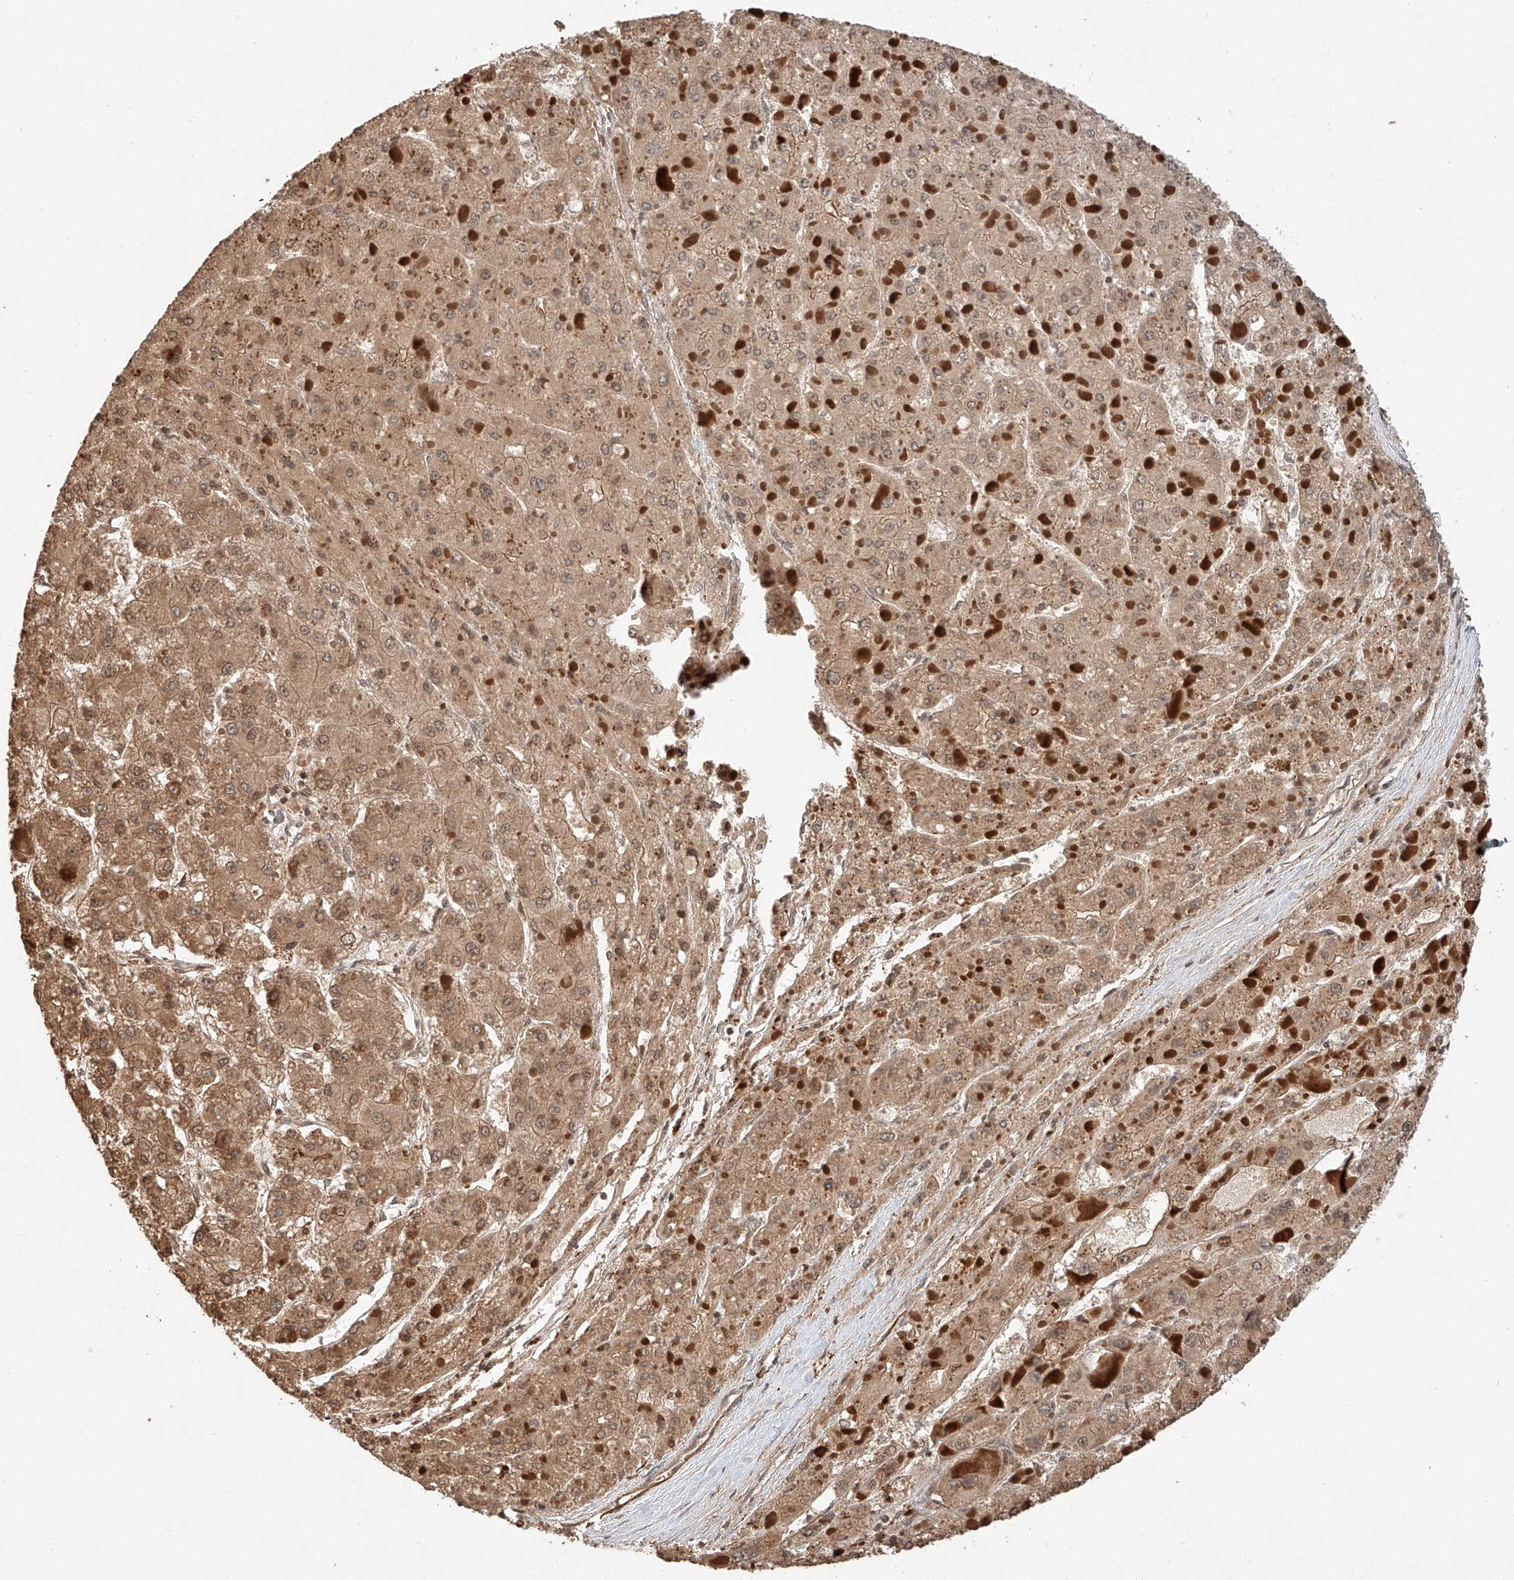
{"staining": {"intensity": "moderate", "quantity": ">75%", "location": "cytoplasmic/membranous"}, "tissue": "liver cancer", "cell_type": "Tumor cells", "image_type": "cancer", "snomed": [{"axis": "morphology", "description": "Carcinoma, Hepatocellular, NOS"}, {"axis": "topography", "description": "Liver"}], "caption": "An image of human hepatocellular carcinoma (liver) stained for a protein demonstrates moderate cytoplasmic/membranous brown staining in tumor cells. (DAB IHC, brown staining for protein, blue staining for nuclei).", "gene": "ARHGAP33", "patient": {"sex": "female", "age": 73}}